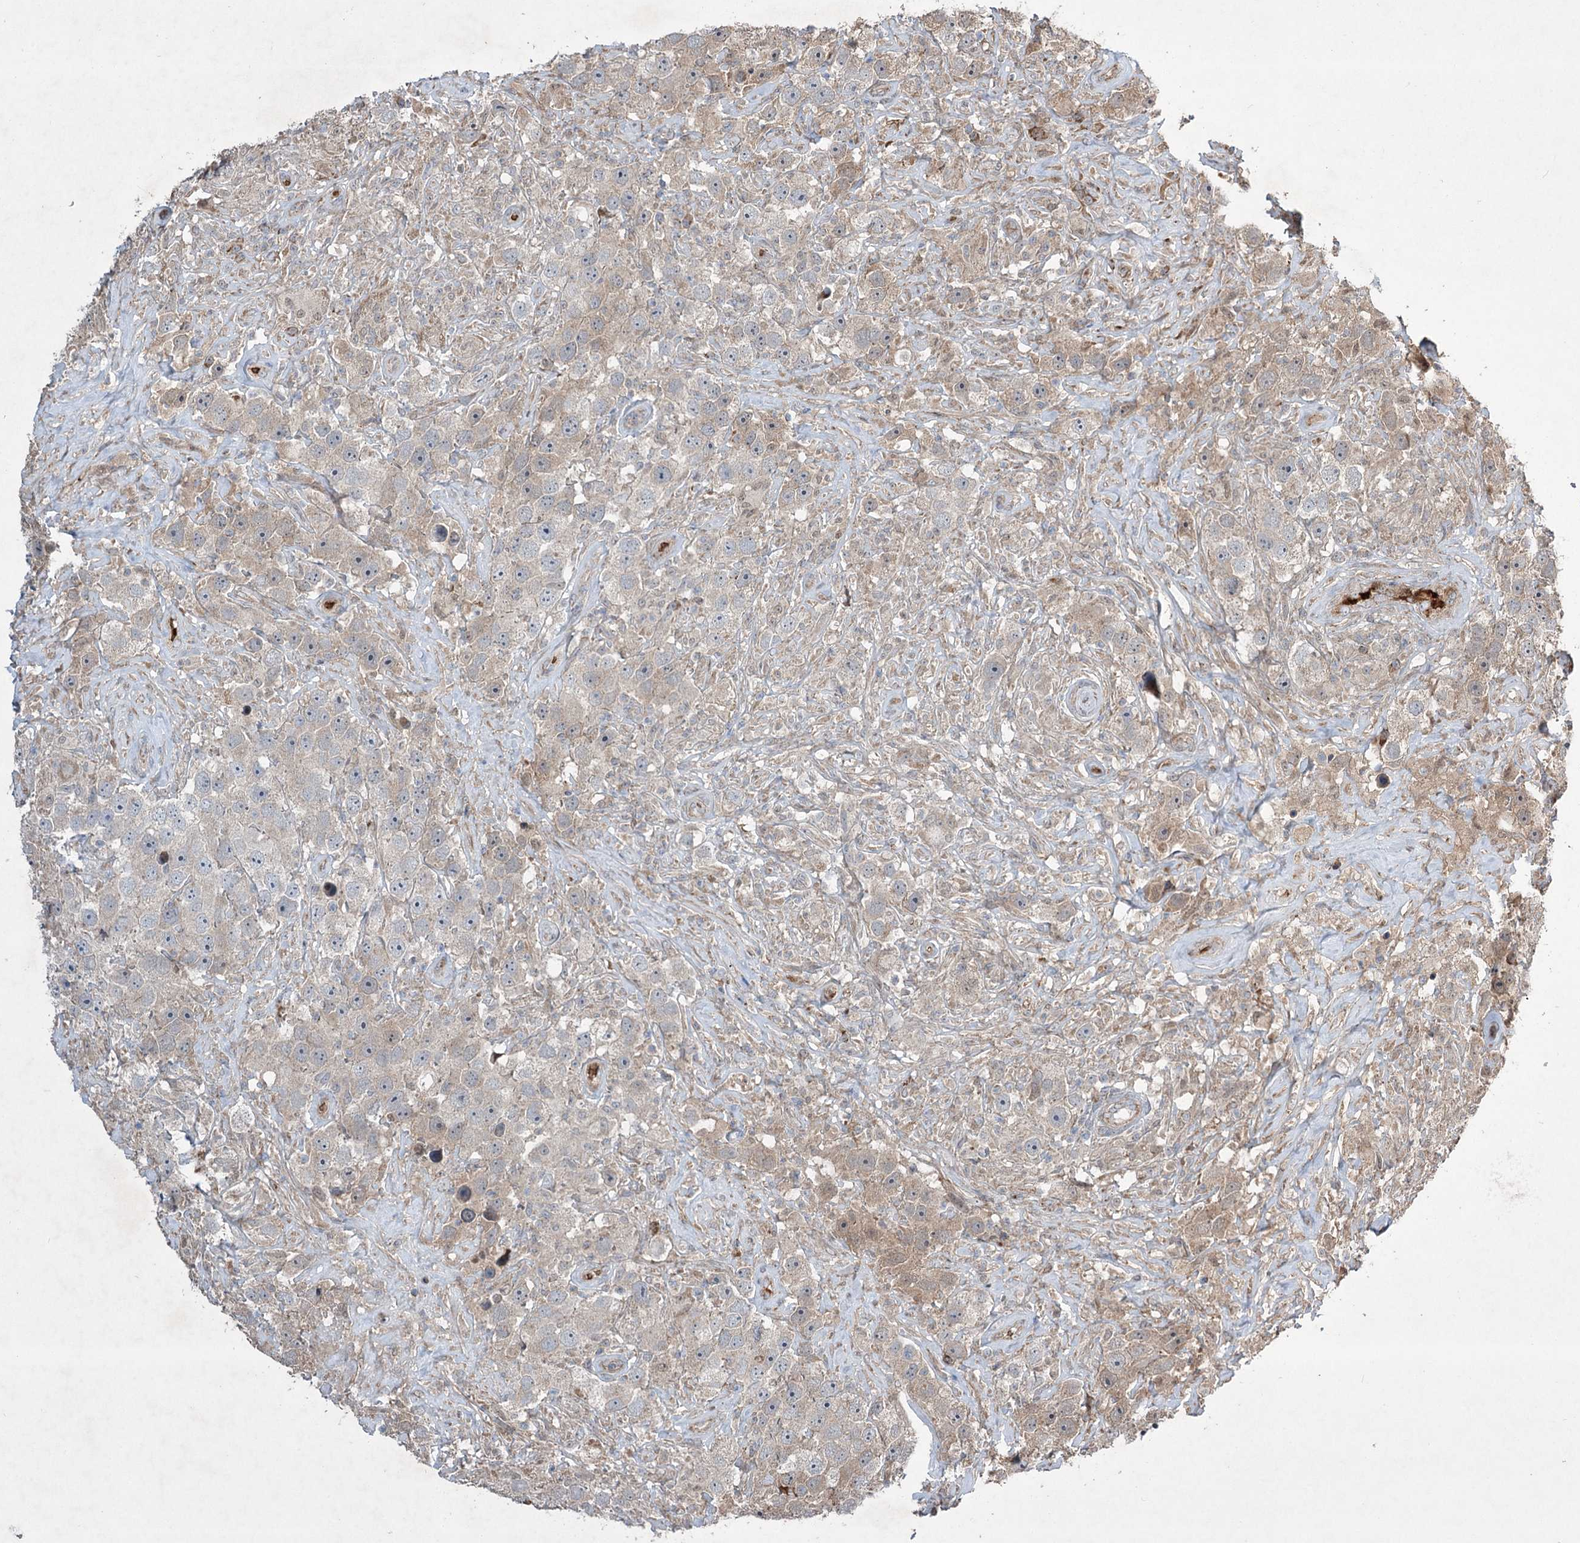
{"staining": {"intensity": "weak", "quantity": "<25%", "location": "cytoplasmic/membranous"}, "tissue": "testis cancer", "cell_type": "Tumor cells", "image_type": "cancer", "snomed": [{"axis": "morphology", "description": "Seminoma, NOS"}, {"axis": "topography", "description": "Testis"}], "caption": "A high-resolution image shows immunohistochemistry (IHC) staining of testis cancer, which displays no significant expression in tumor cells.", "gene": "SERINC5", "patient": {"sex": "male", "age": 49}}